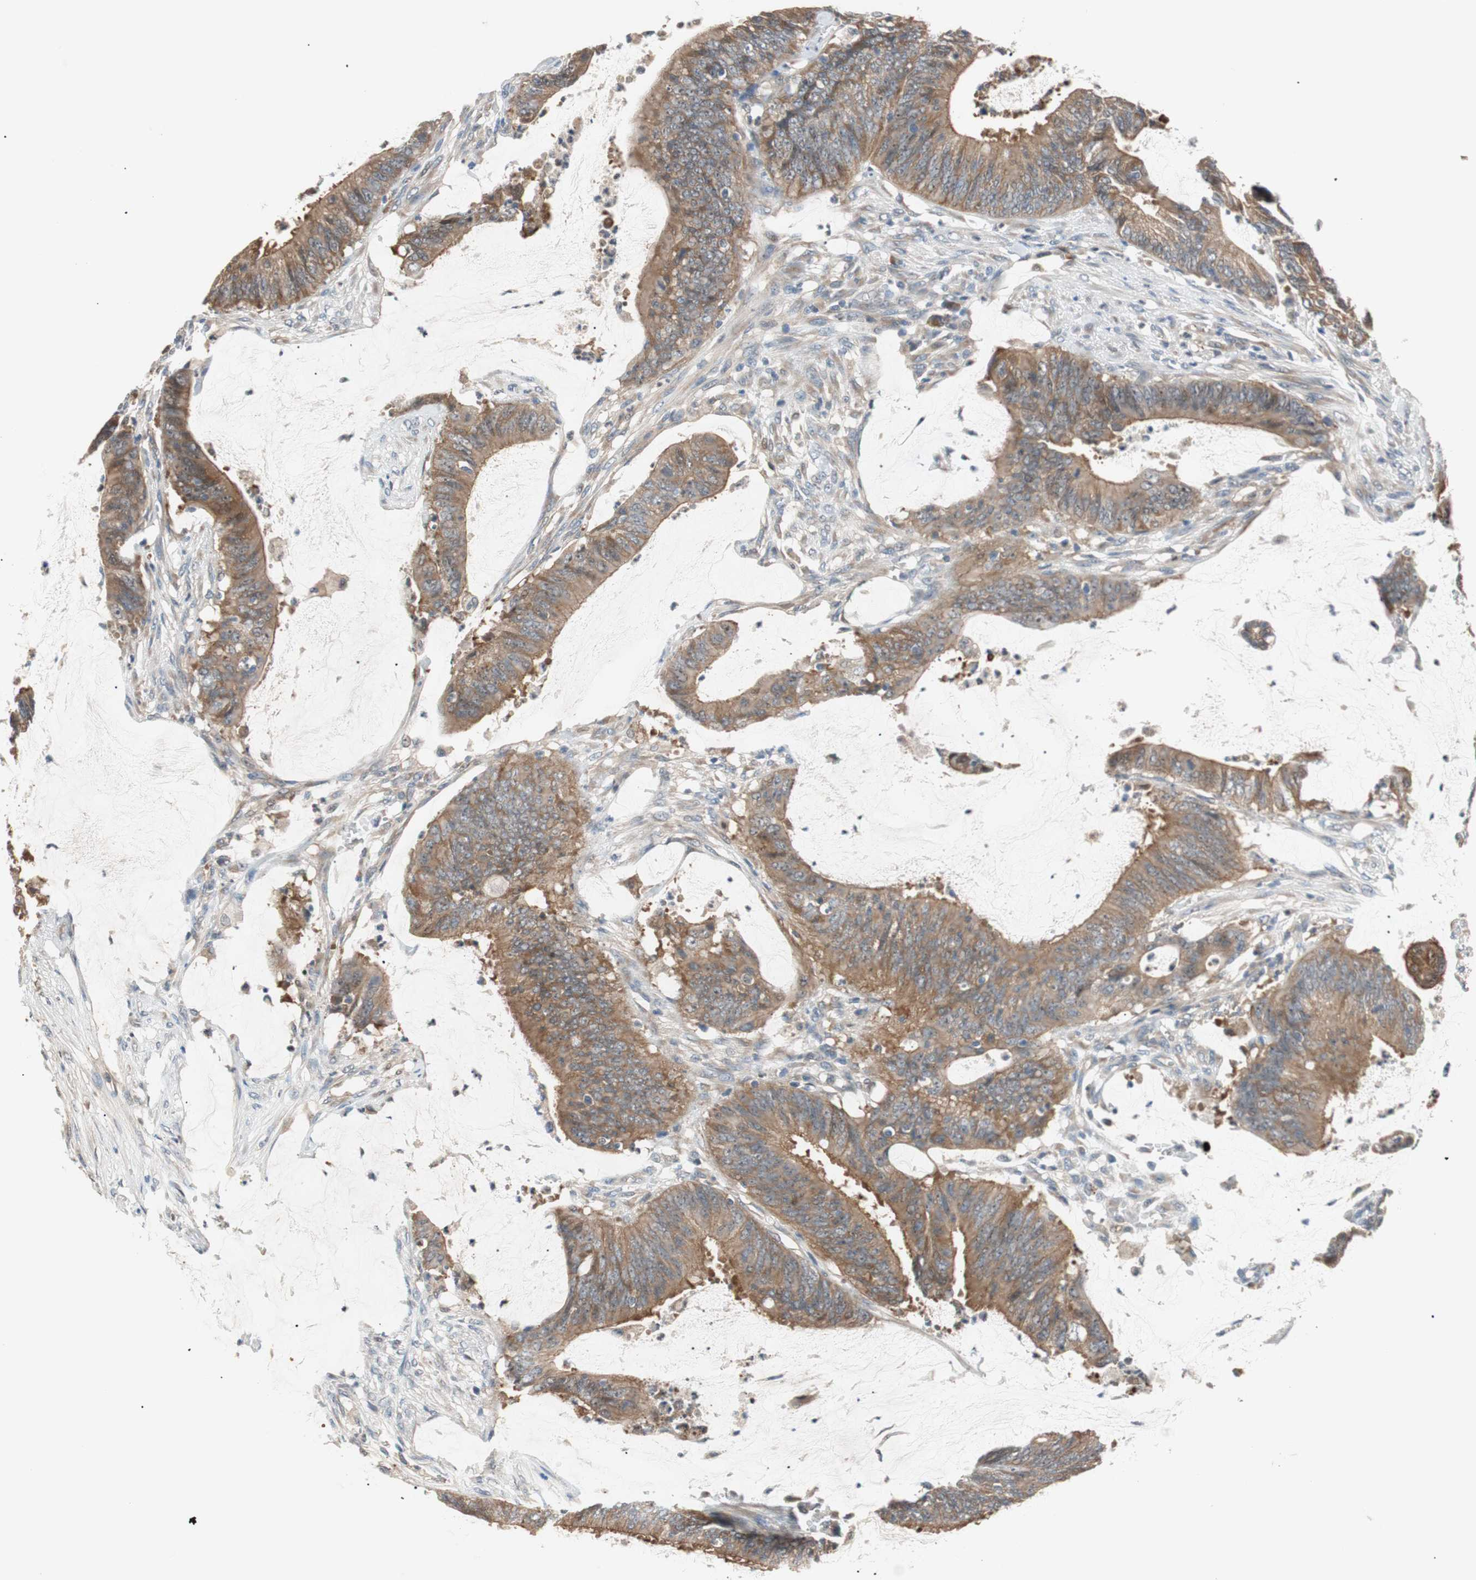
{"staining": {"intensity": "moderate", "quantity": ">75%", "location": "cytoplasmic/membranous"}, "tissue": "colorectal cancer", "cell_type": "Tumor cells", "image_type": "cancer", "snomed": [{"axis": "morphology", "description": "Adenocarcinoma, NOS"}, {"axis": "topography", "description": "Rectum"}], "caption": "High-power microscopy captured an immunohistochemistry (IHC) histopathology image of colorectal cancer, revealing moderate cytoplasmic/membranous expression in approximately >75% of tumor cells.", "gene": "PCK1", "patient": {"sex": "female", "age": 66}}